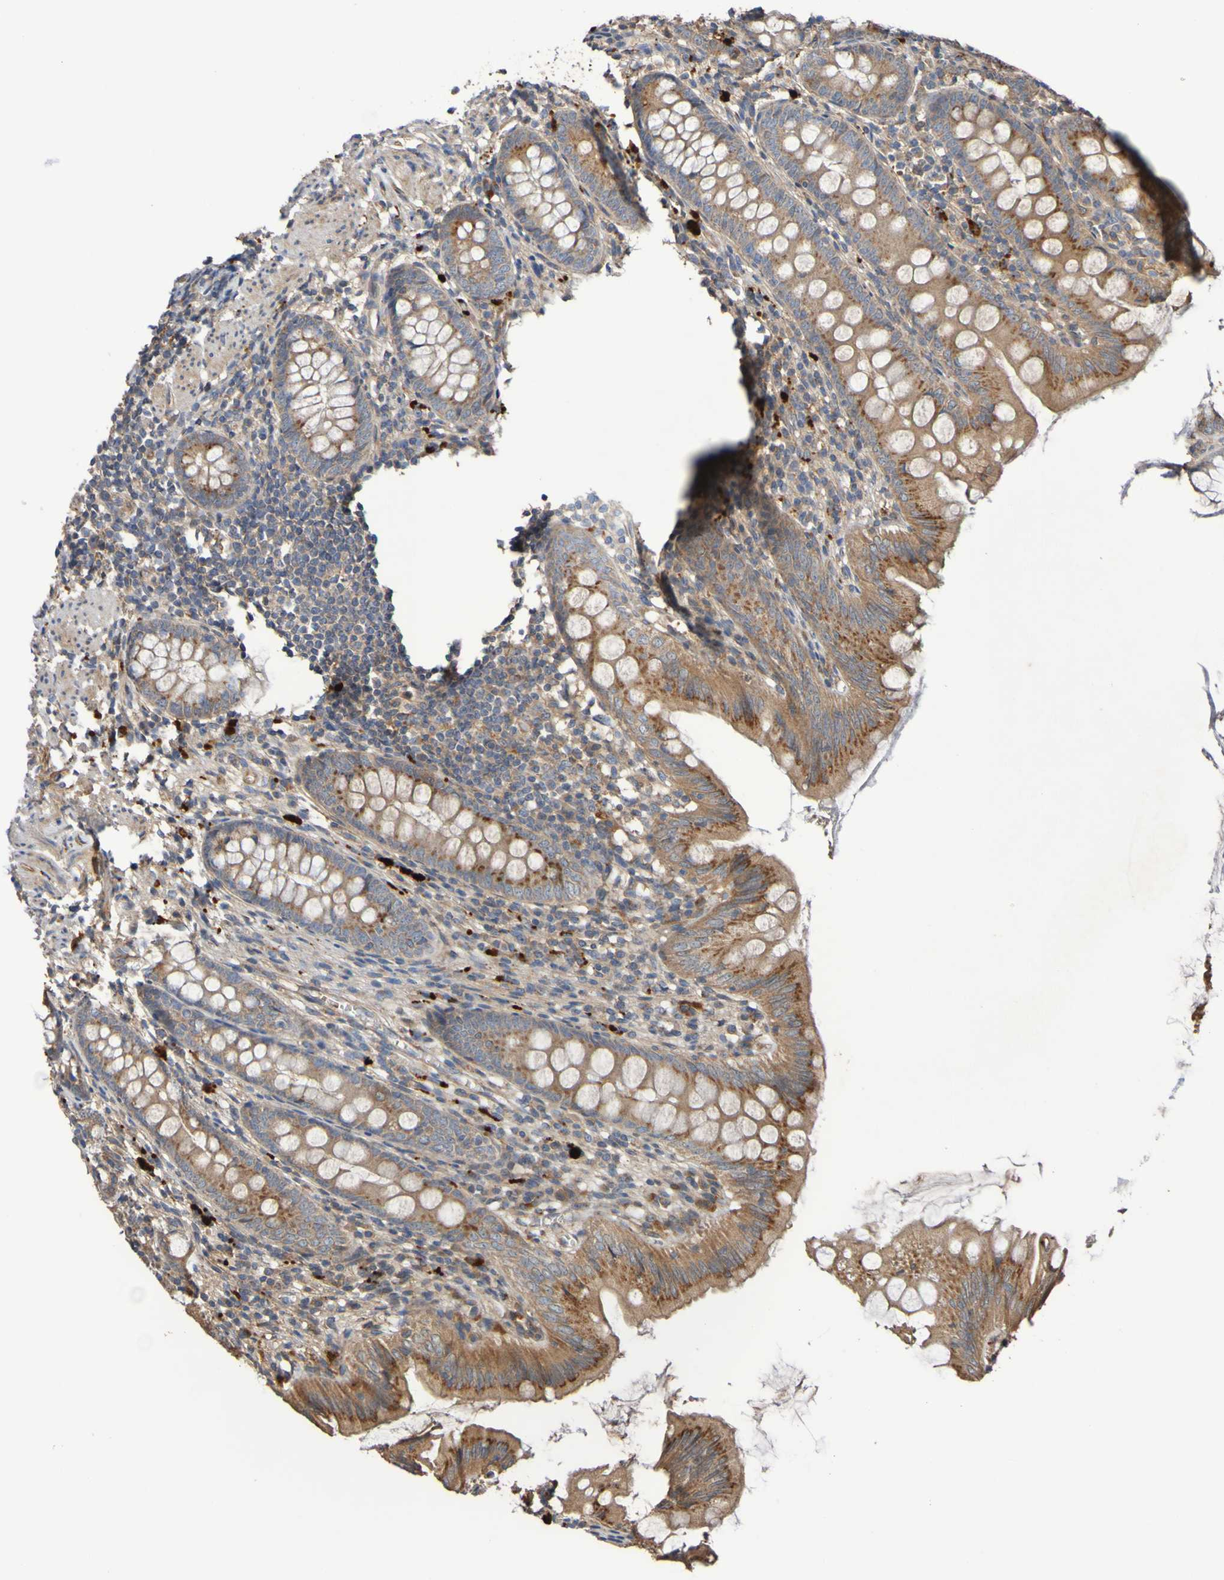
{"staining": {"intensity": "moderate", "quantity": ">75%", "location": "cytoplasmic/membranous"}, "tissue": "appendix", "cell_type": "Glandular cells", "image_type": "normal", "snomed": [{"axis": "morphology", "description": "Normal tissue, NOS"}, {"axis": "topography", "description": "Appendix"}], "caption": "IHC (DAB) staining of unremarkable human appendix exhibits moderate cytoplasmic/membranous protein staining in approximately >75% of glandular cells.", "gene": "UCN", "patient": {"sex": "female", "age": 77}}